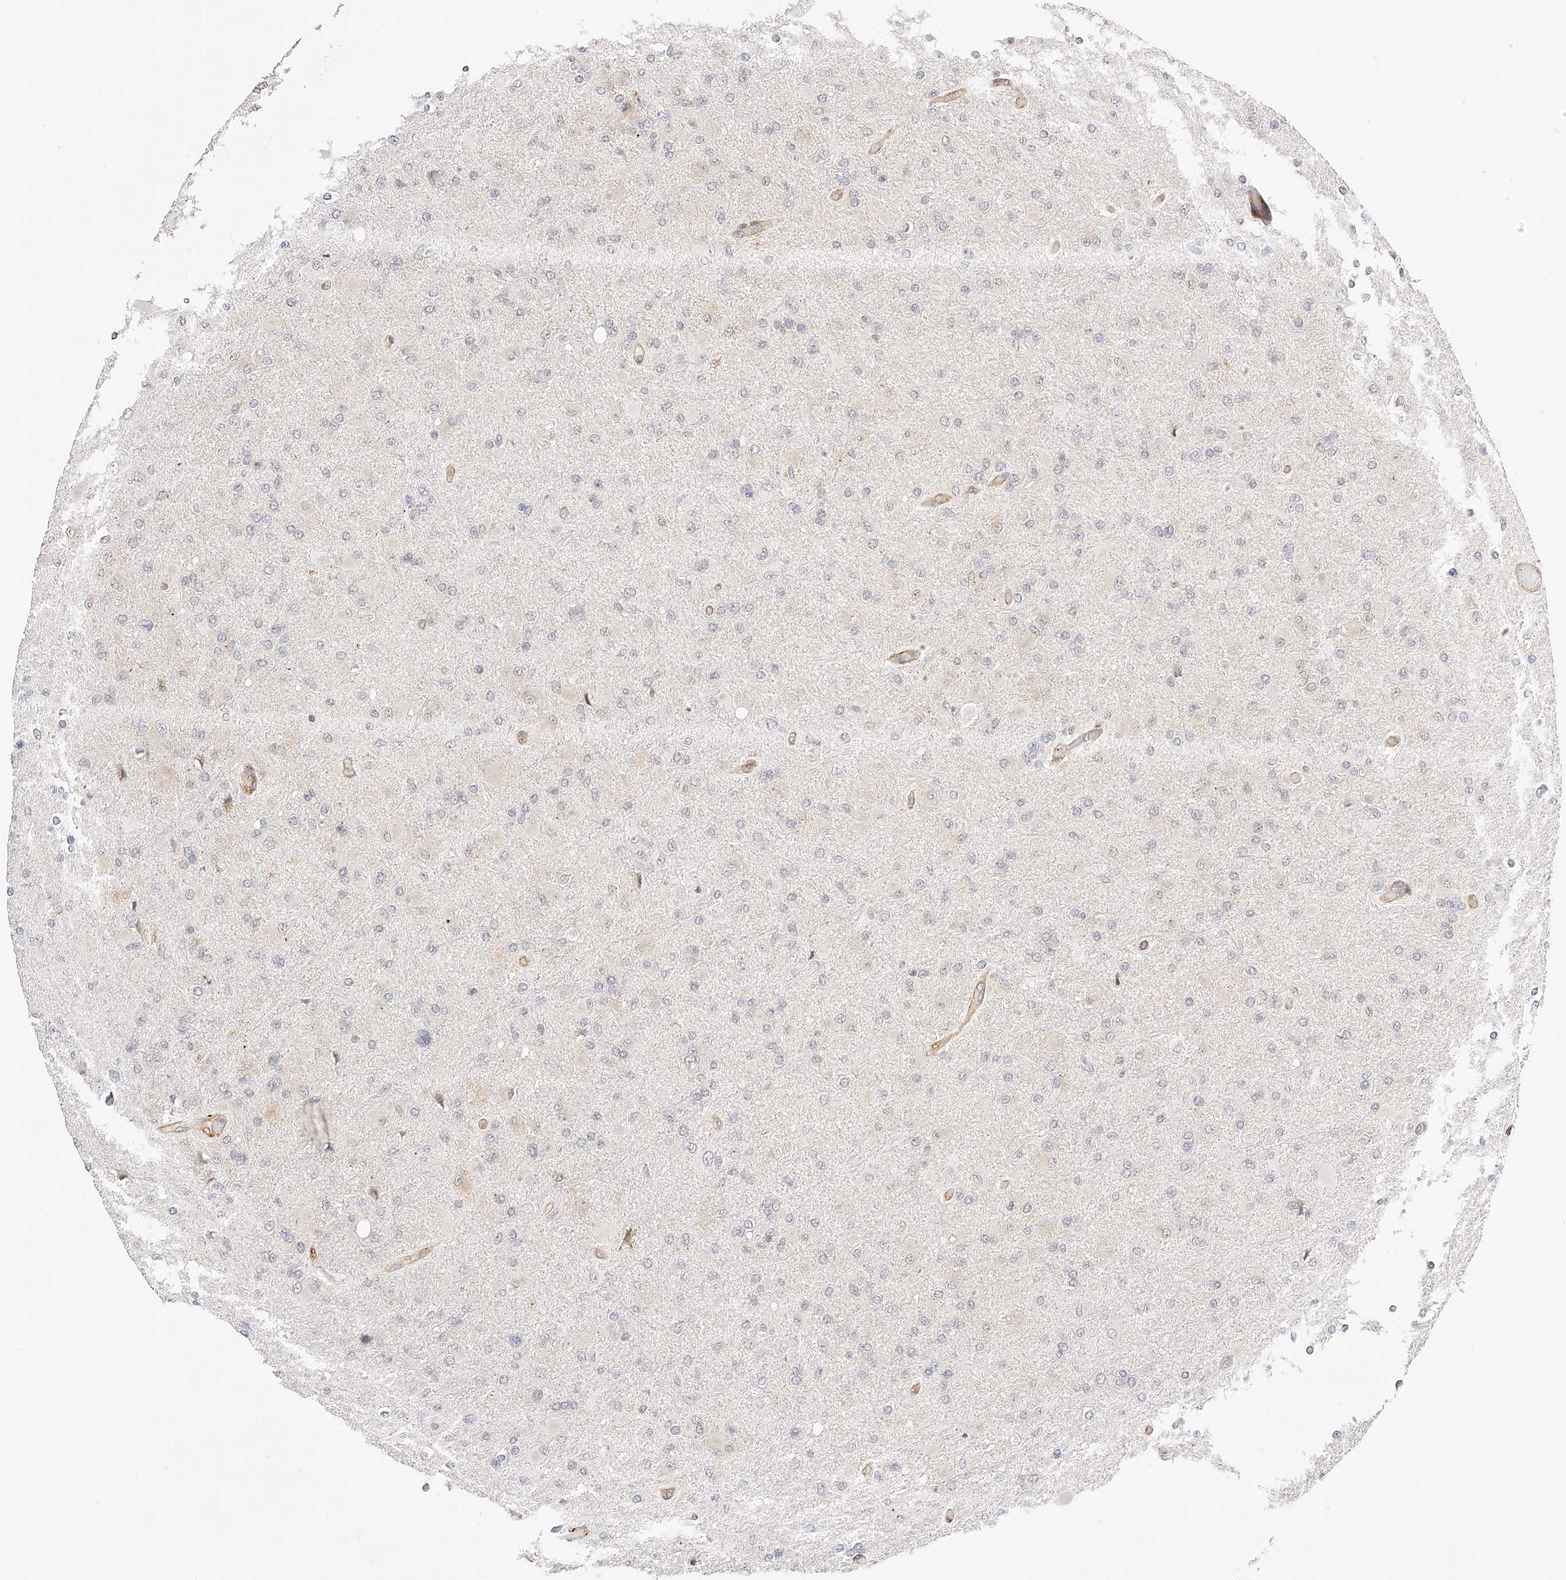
{"staining": {"intensity": "negative", "quantity": "none", "location": "none"}, "tissue": "glioma", "cell_type": "Tumor cells", "image_type": "cancer", "snomed": [{"axis": "morphology", "description": "Glioma, malignant, High grade"}, {"axis": "topography", "description": "Cerebral cortex"}], "caption": "A photomicrograph of malignant glioma (high-grade) stained for a protein exhibits no brown staining in tumor cells.", "gene": "SYNC", "patient": {"sex": "female", "age": 36}}